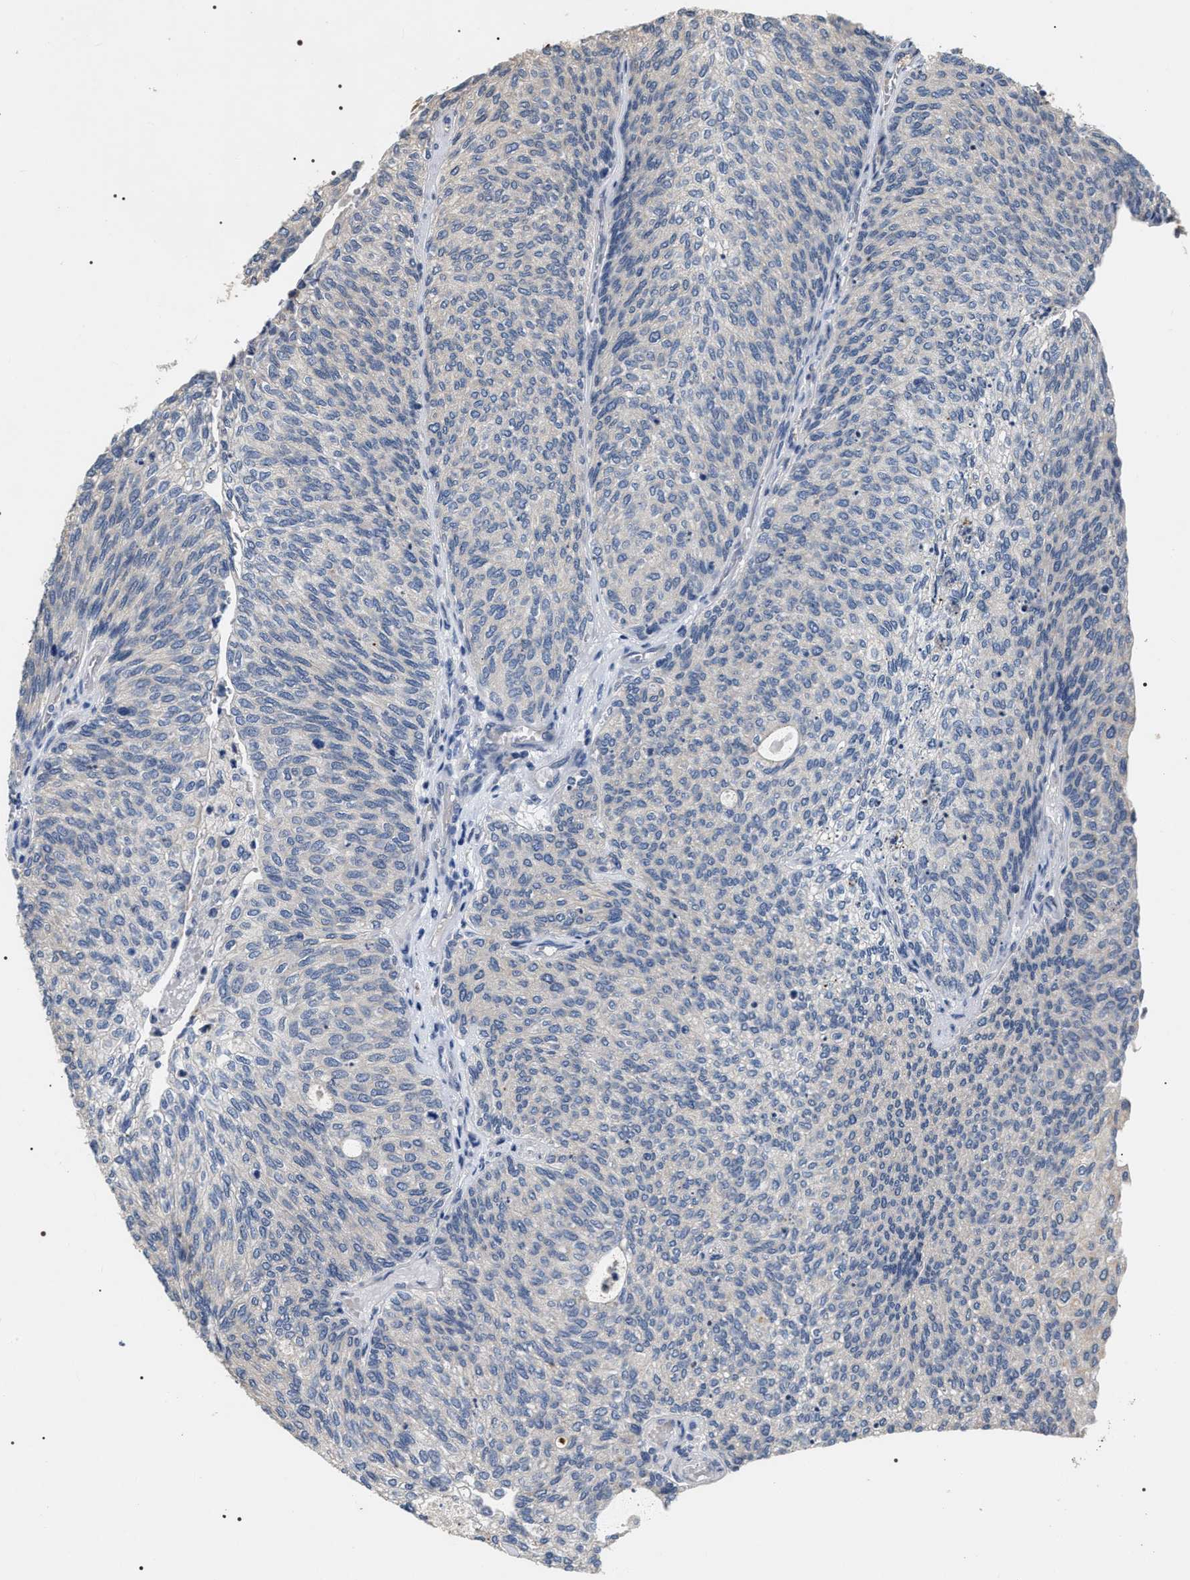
{"staining": {"intensity": "negative", "quantity": "none", "location": "none"}, "tissue": "urothelial cancer", "cell_type": "Tumor cells", "image_type": "cancer", "snomed": [{"axis": "morphology", "description": "Urothelial carcinoma, Low grade"}, {"axis": "topography", "description": "Urinary bladder"}], "caption": "Protein analysis of low-grade urothelial carcinoma shows no significant expression in tumor cells.", "gene": "IFT81", "patient": {"sex": "female", "age": 79}}